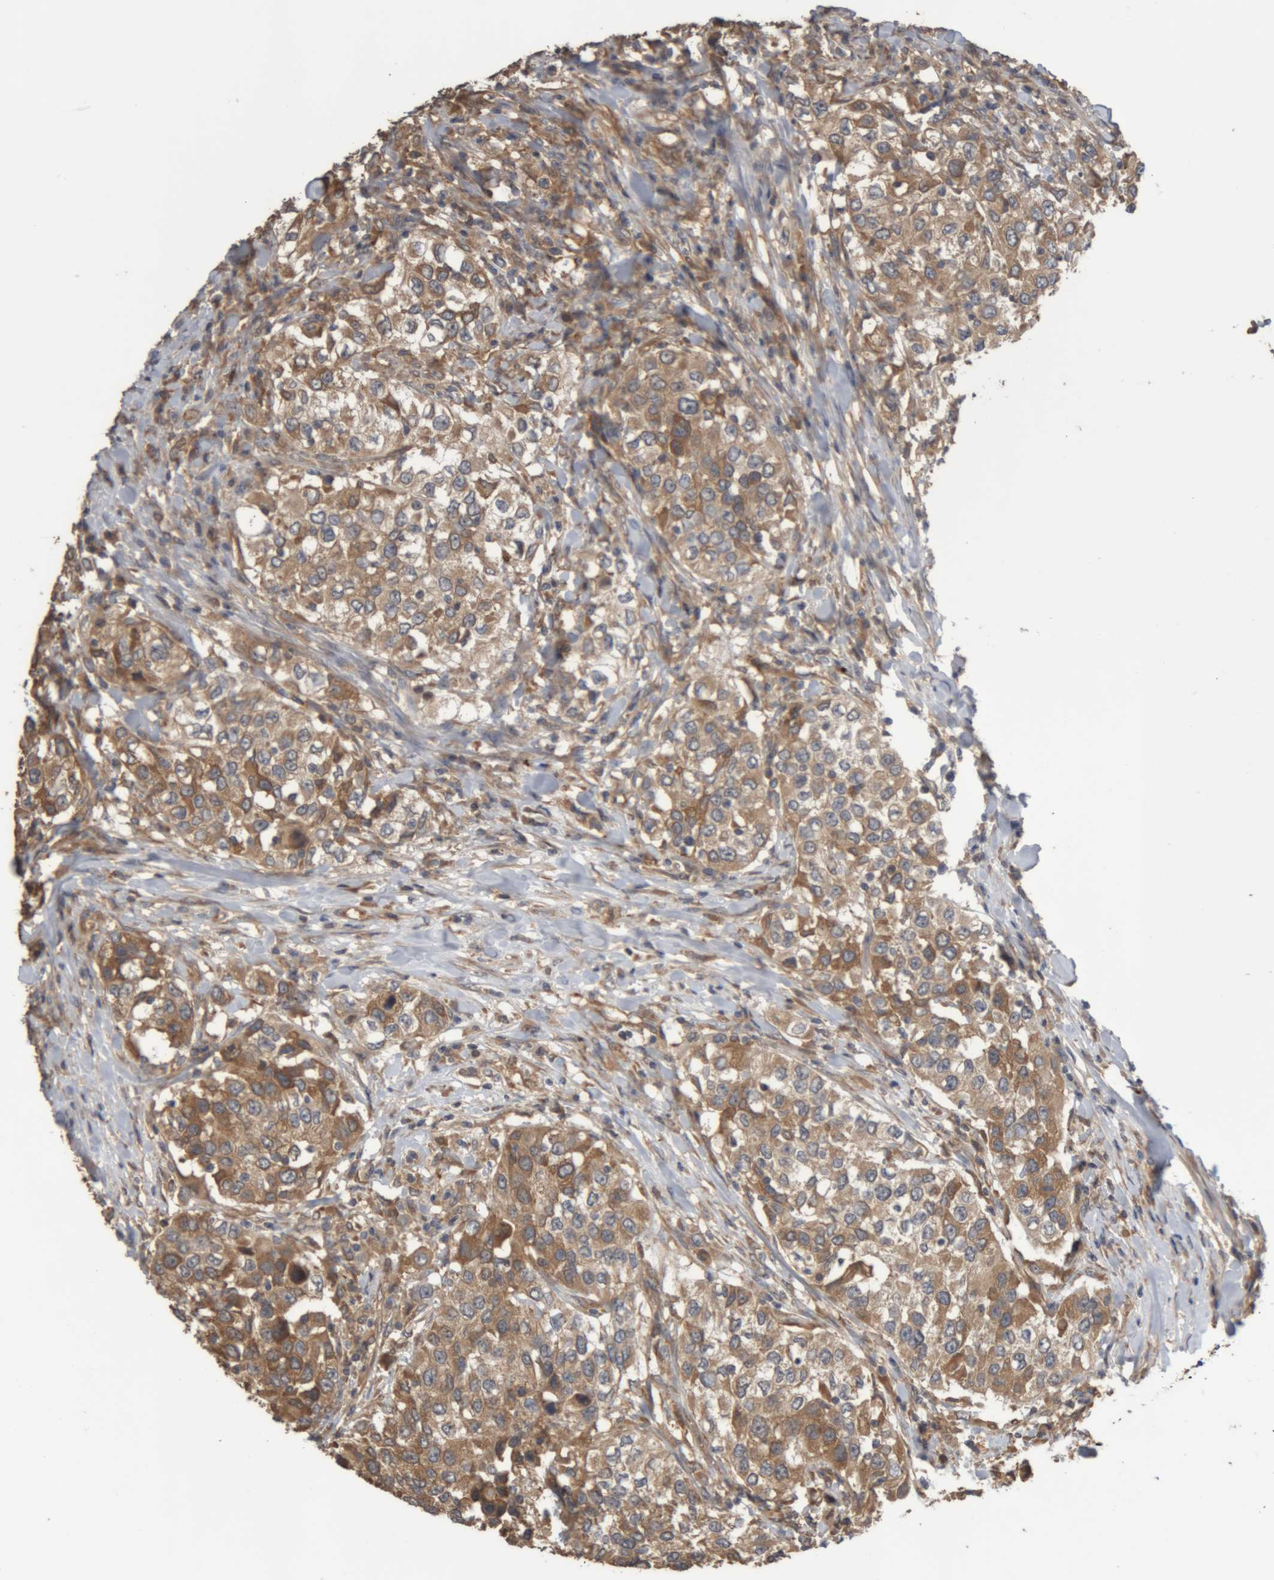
{"staining": {"intensity": "moderate", "quantity": ">75%", "location": "cytoplasmic/membranous"}, "tissue": "urothelial cancer", "cell_type": "Tumor cells", "image_type": "cancer", "snomed": [{"axis": "morphology", "description": "Urothelial carcinoma, High grade"}, {"axis": "topography", "description": "Urinary bladder"}], "caption": "Moderate cytoplasmic/membranous staining is seen in about >75% of tumor cells in urothelial cancer. (Stains: DAB in brown, nuclei in blue, Microscopy: brightfield microscopy at high magnification).", "gene": "TMED7", "patient": {"sex": "female", "age": 80}}